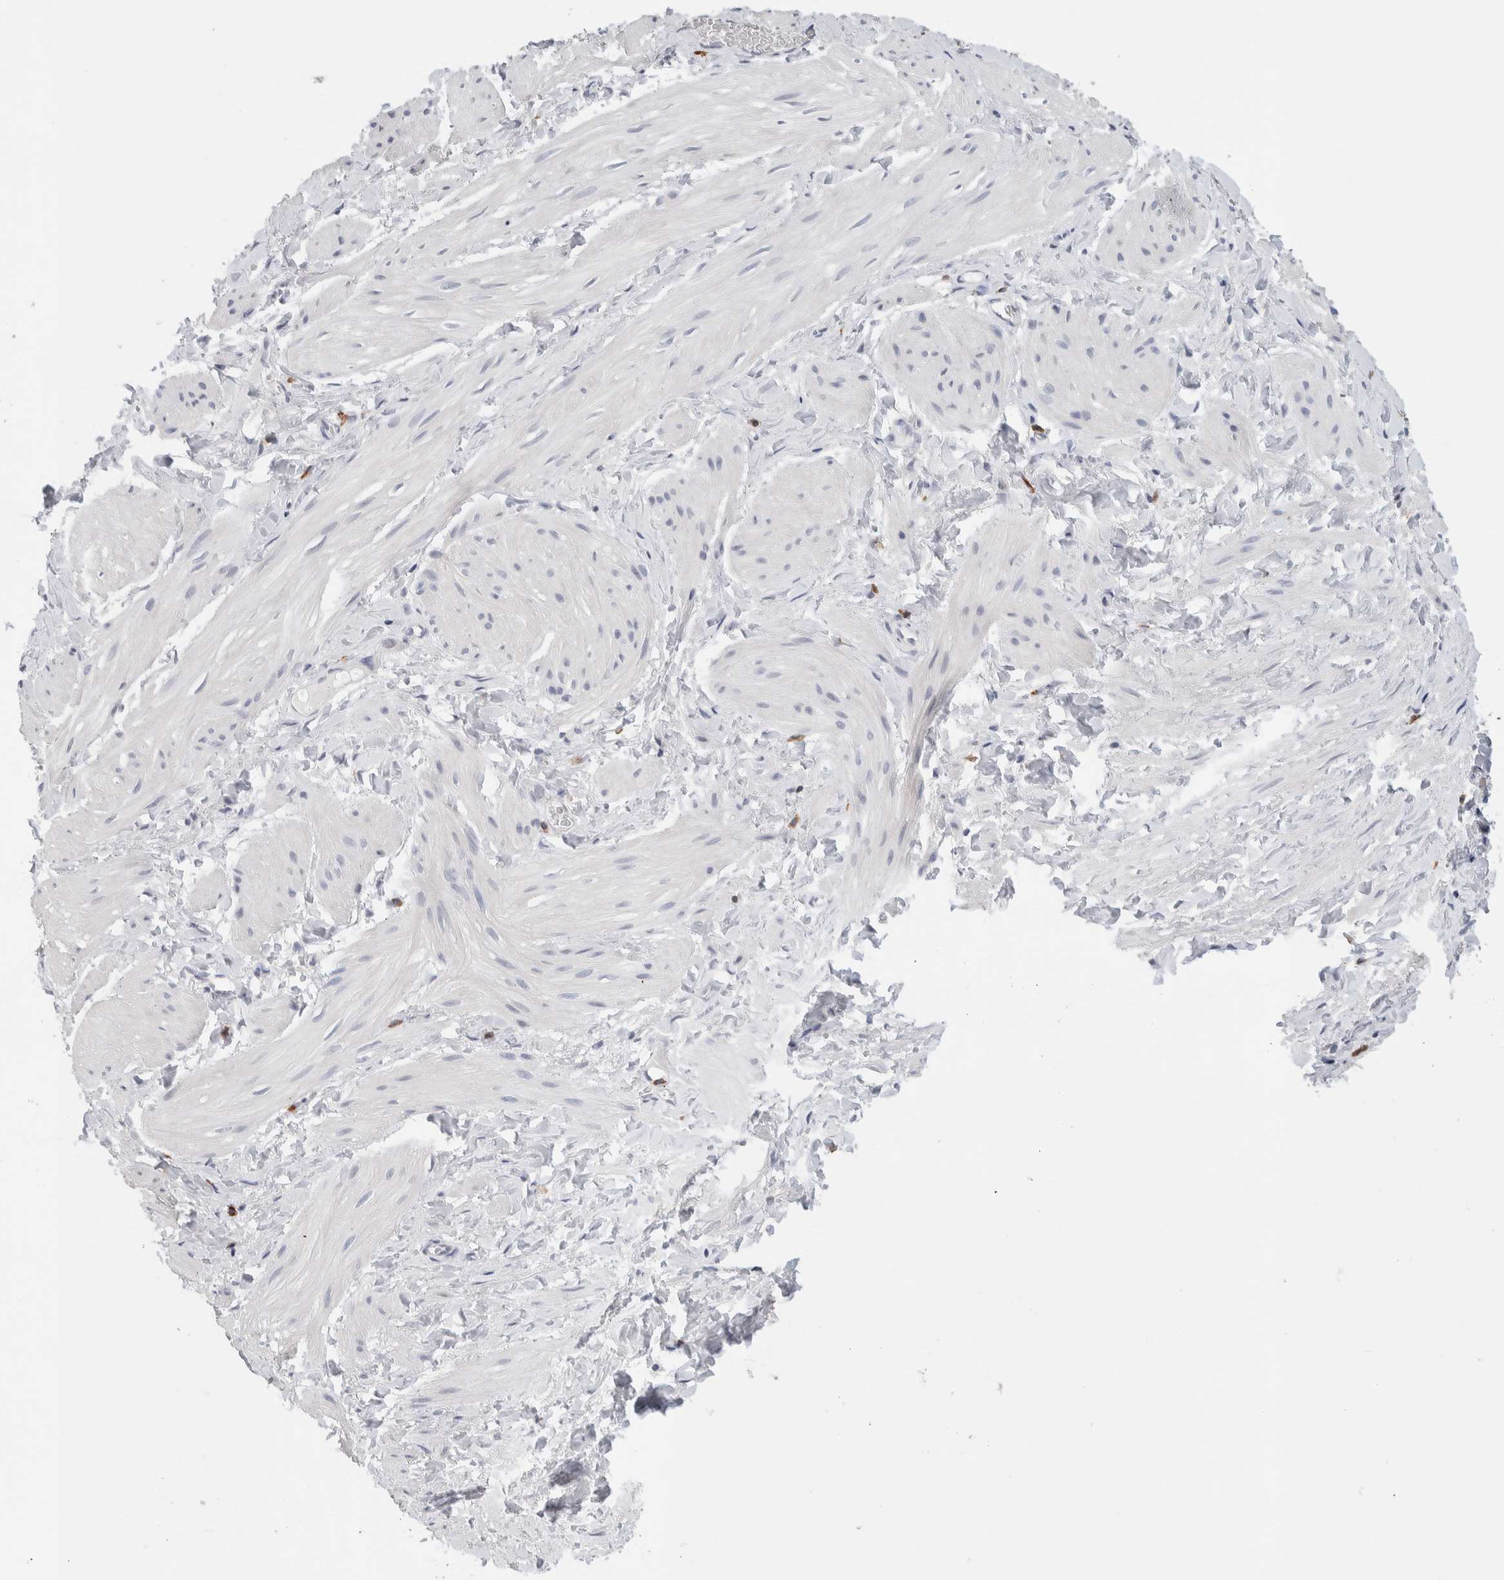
{"staining": {"intensity": "negative", "quantity": "none", "location": "none"}, "tissue": "smooth muscle", "cell_type": "Smooth muscle cells", "image_type": "normal", "snomed": [{"axis": "morphology", "description": "Normal tissue, NOS"}, {"axis": "topography", "description": "Smooth muscle"}], "caption": "Human smooth muscle stained for a protein using IHC reveals no expression in smooth muscle cells.", "gene": "SCN2A", "patient": {"sex": "male", "age": 16}}